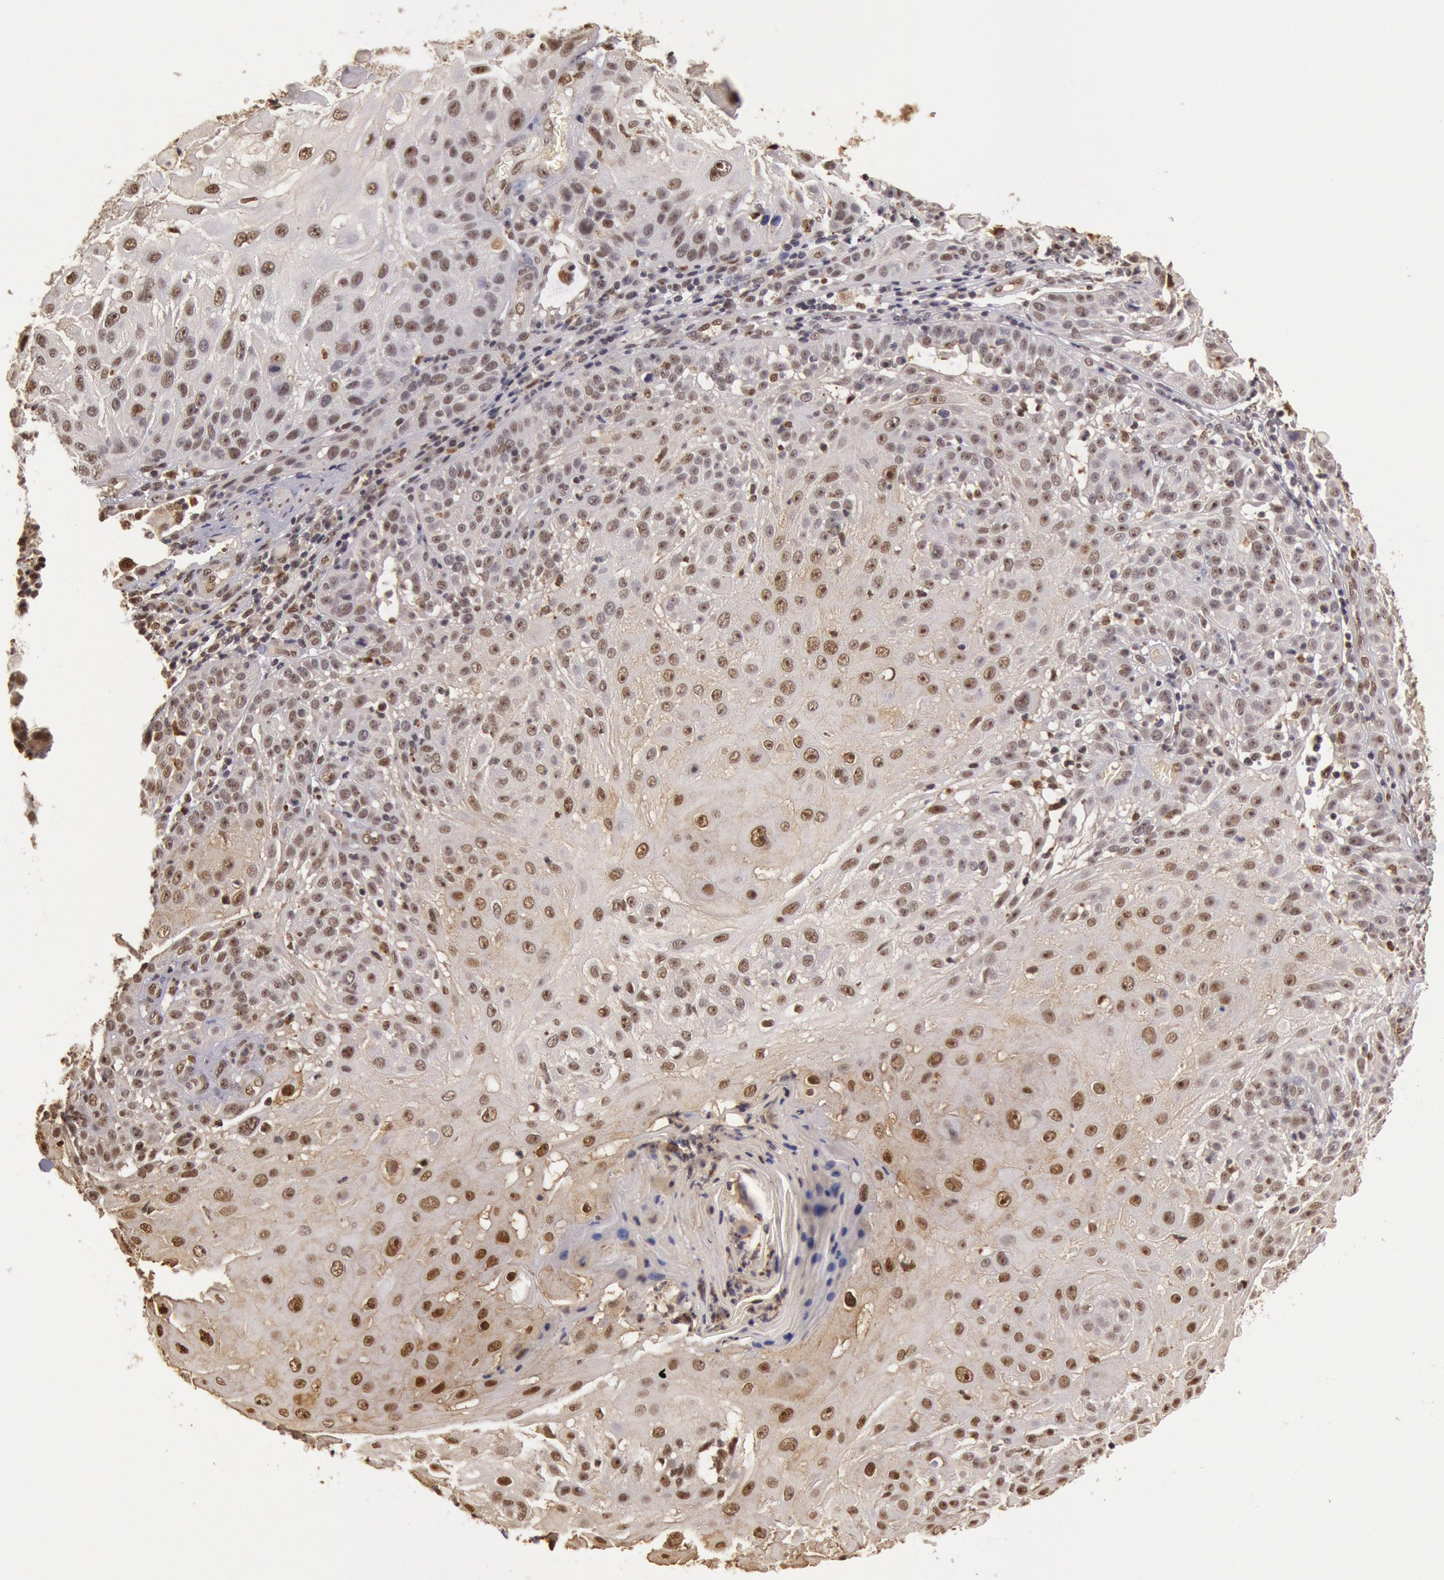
{"staining": {"intensity": "weak", "quantity": "25%-75%", "location": "nuclear"}, "tissue": "skin cancer", "cell_type": "Tumor cells", "image_type": "cancer", "snomed": [{"axis": "morphology", "description": "Squamous cell carcinoma, NOS"}, {"axis": "topography", "description": "Skin"}], "caption": "Immunohistochemical staining of squamous cell carcinoma (skin) exhibits low levels of weak nuclear positivity in approximately 25%-75% of tumor cells.", "gene": "LIG4", "patient": {"sex": "female", "age": 89}}